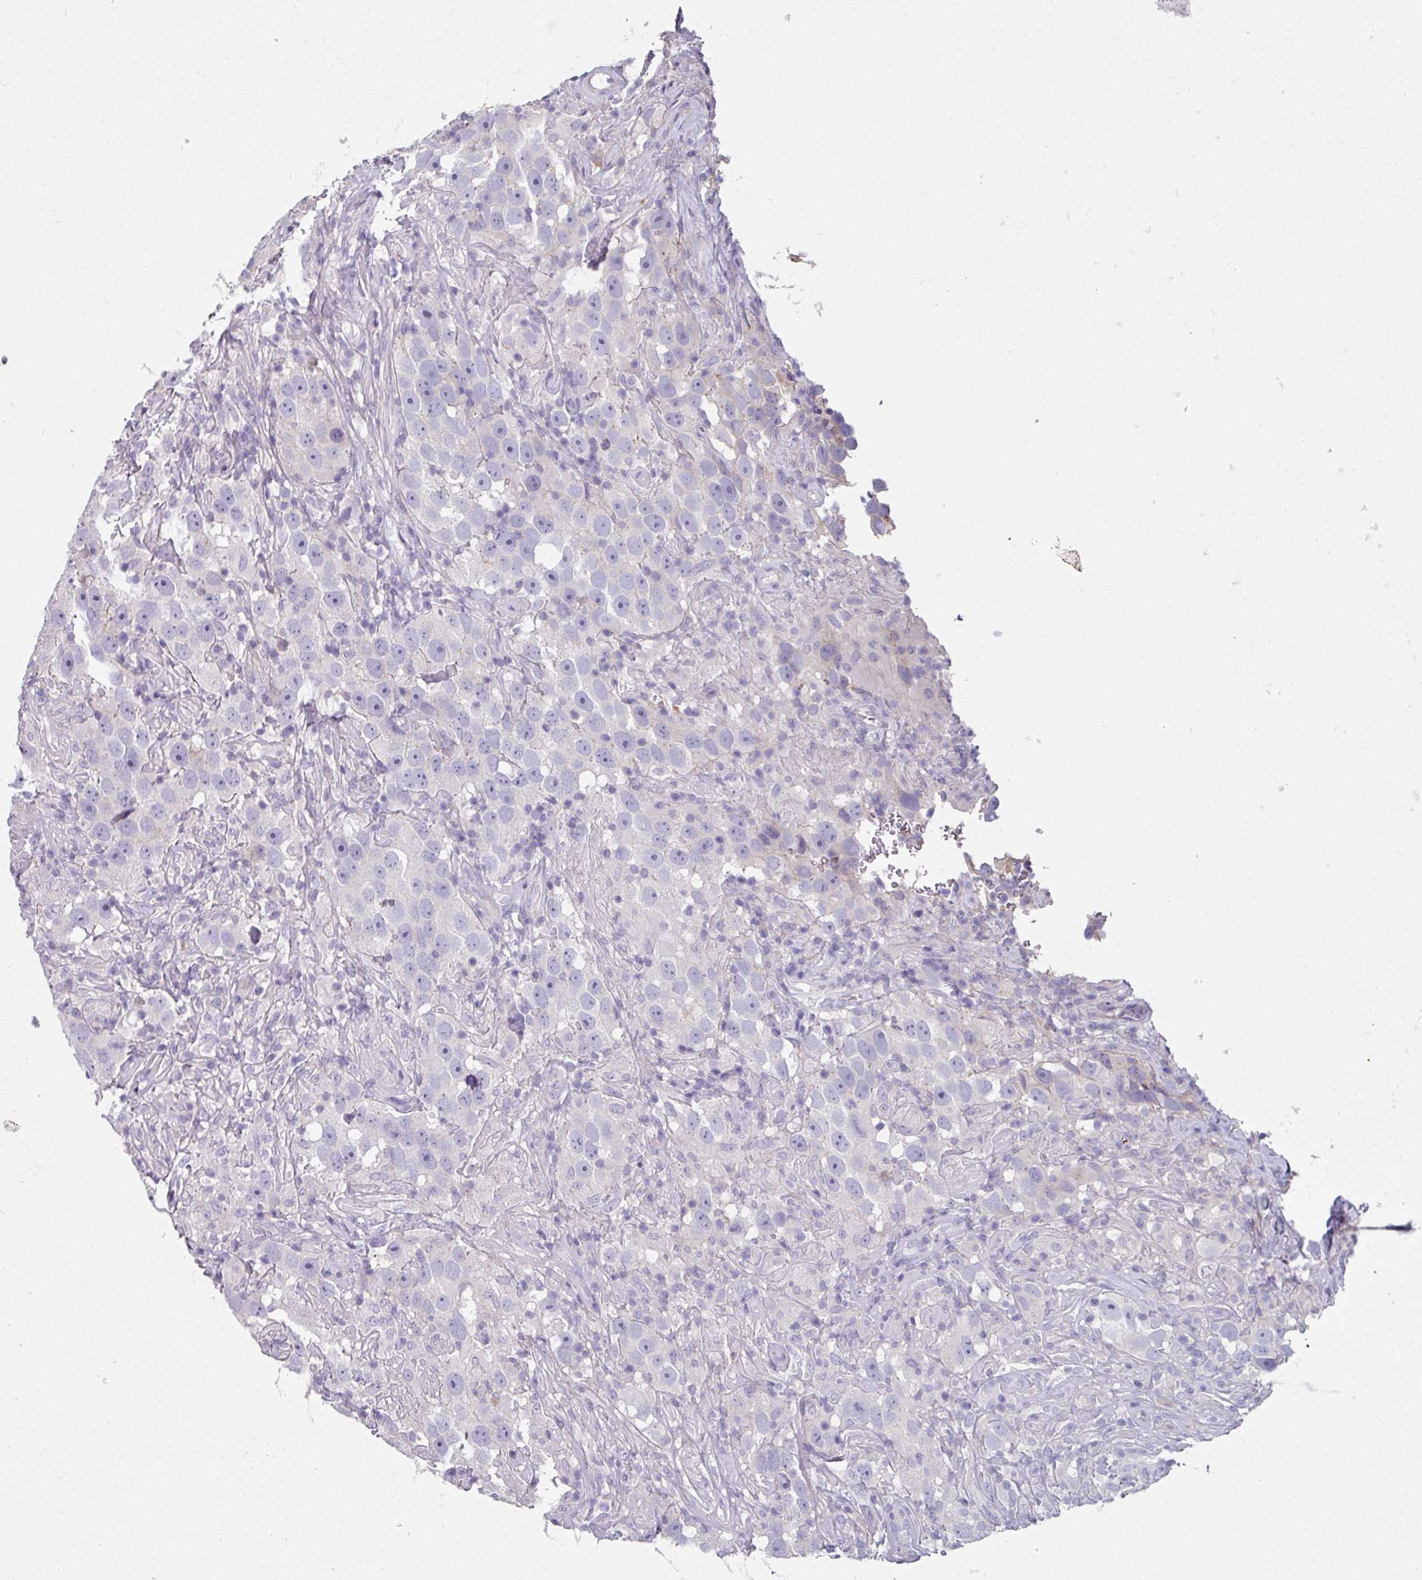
{"staining": {"intensity": "negative", "quantity": "none", "location": "none"}, "tissue": "testis cancer", "cell_type": "Tumor cells", "image_type": "cancer", "snomed": [{"axis": "morphology", "description": "Seminoma, NOS"}, {"axis": "topography", "description": "Testis"}], "caption": "Testis cancer was stained to show a protein in brown. There is no significant staining in tumor cells. Nuclei are stained in blue.", "gene": "TMEM132A", "patient": {"sex": "male", "age": 49}}